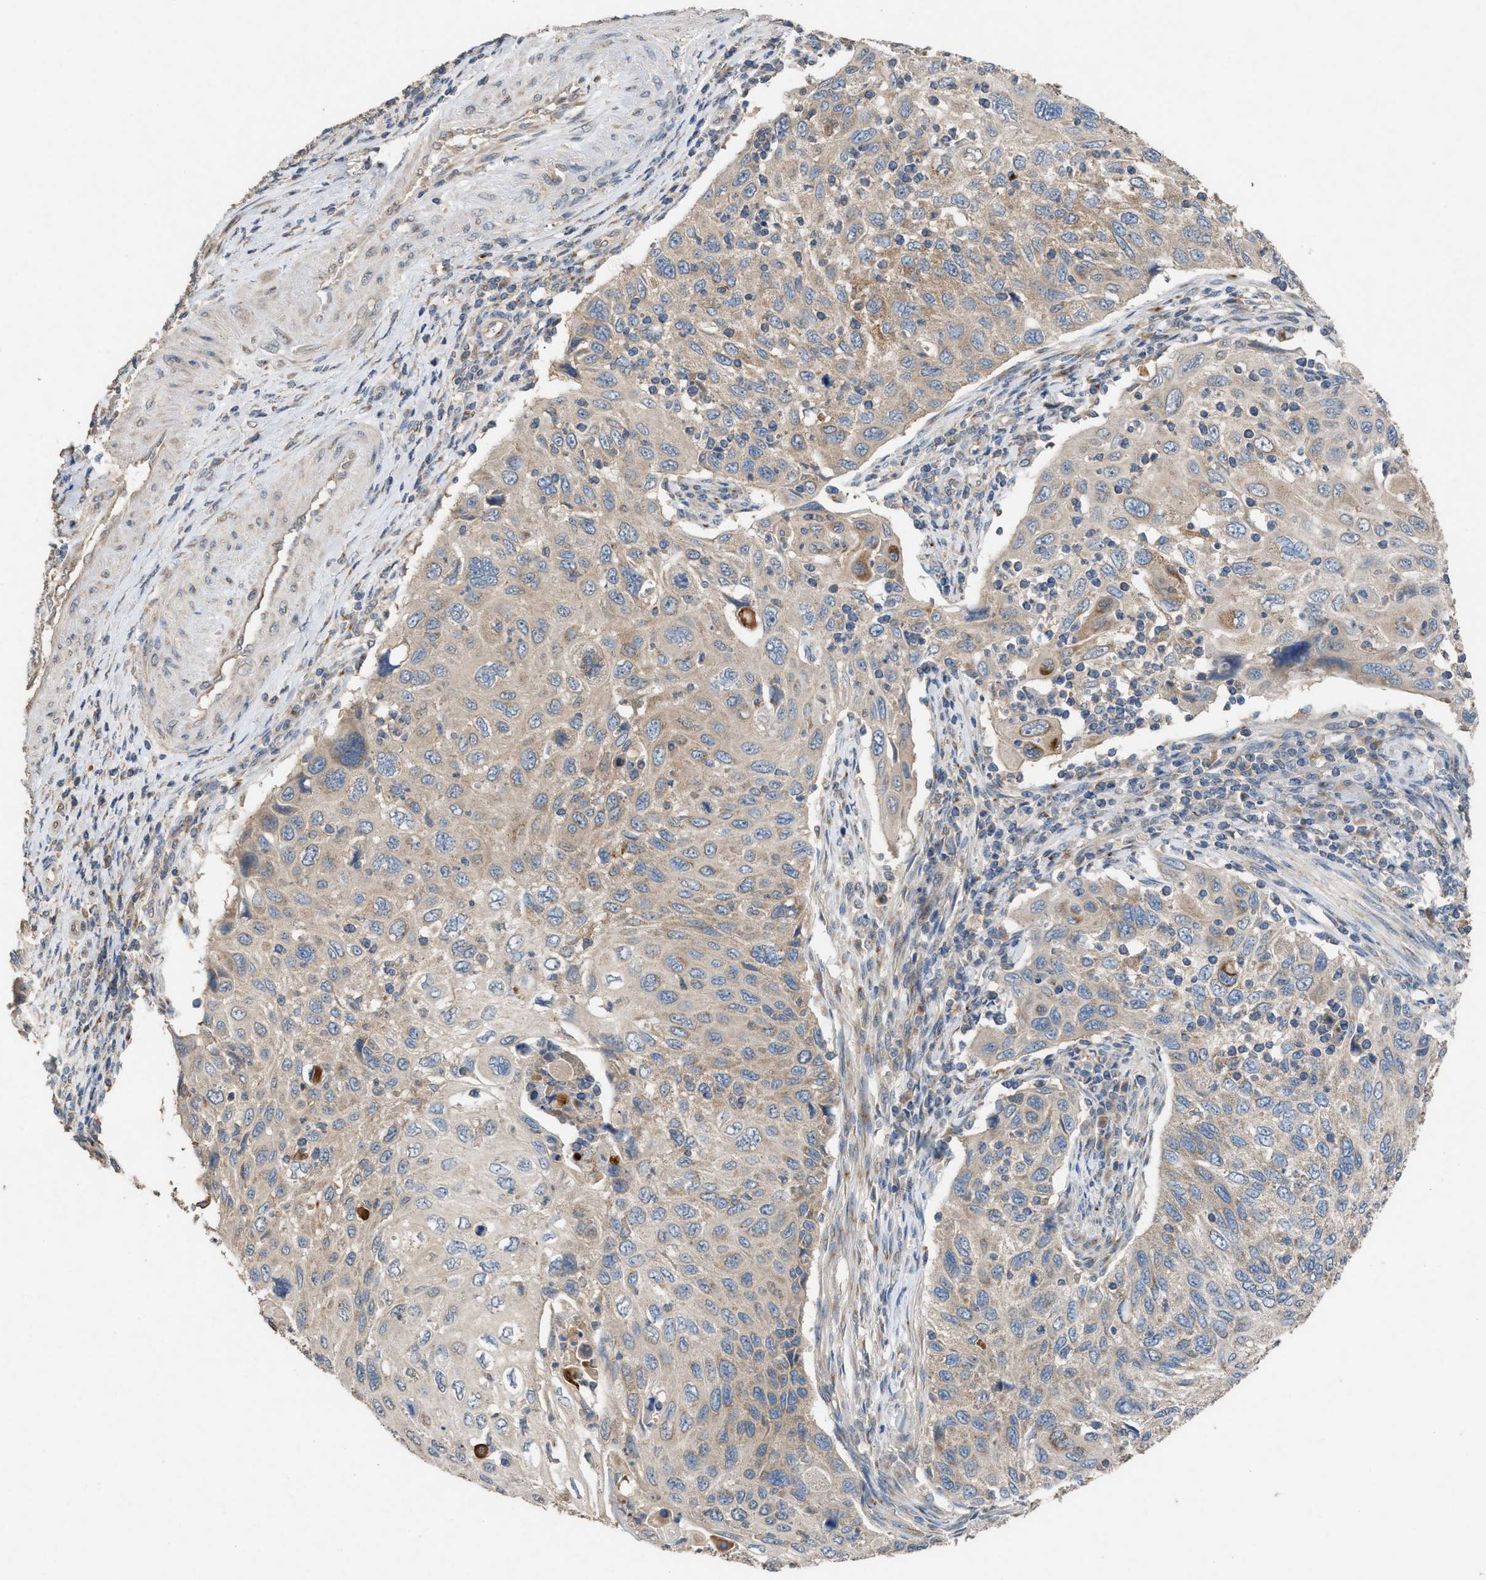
{"staining": {"intensity": "weak", "quantity": "25%-75%", "location": "cytoplasmic/membranous"}, "tissue": "cervical cancer", "cell_type": "Tumor cells", "image_type": "cancer", "snomed": [{"axis": "morphology", "description": "Squamous cell carcinoma, NOS"}, {"axis": "topography", "description": "Cervix"}], "caption": "A high-resolution image shows IHC staining of cervical cancer (squamous cell carcinoma), which reveals weak cytoplasmic/membranous expression in approximately 25%-75% of tumor cells.", "gene": "TPK1", "patient": {"sex": "female", "age": 70}}